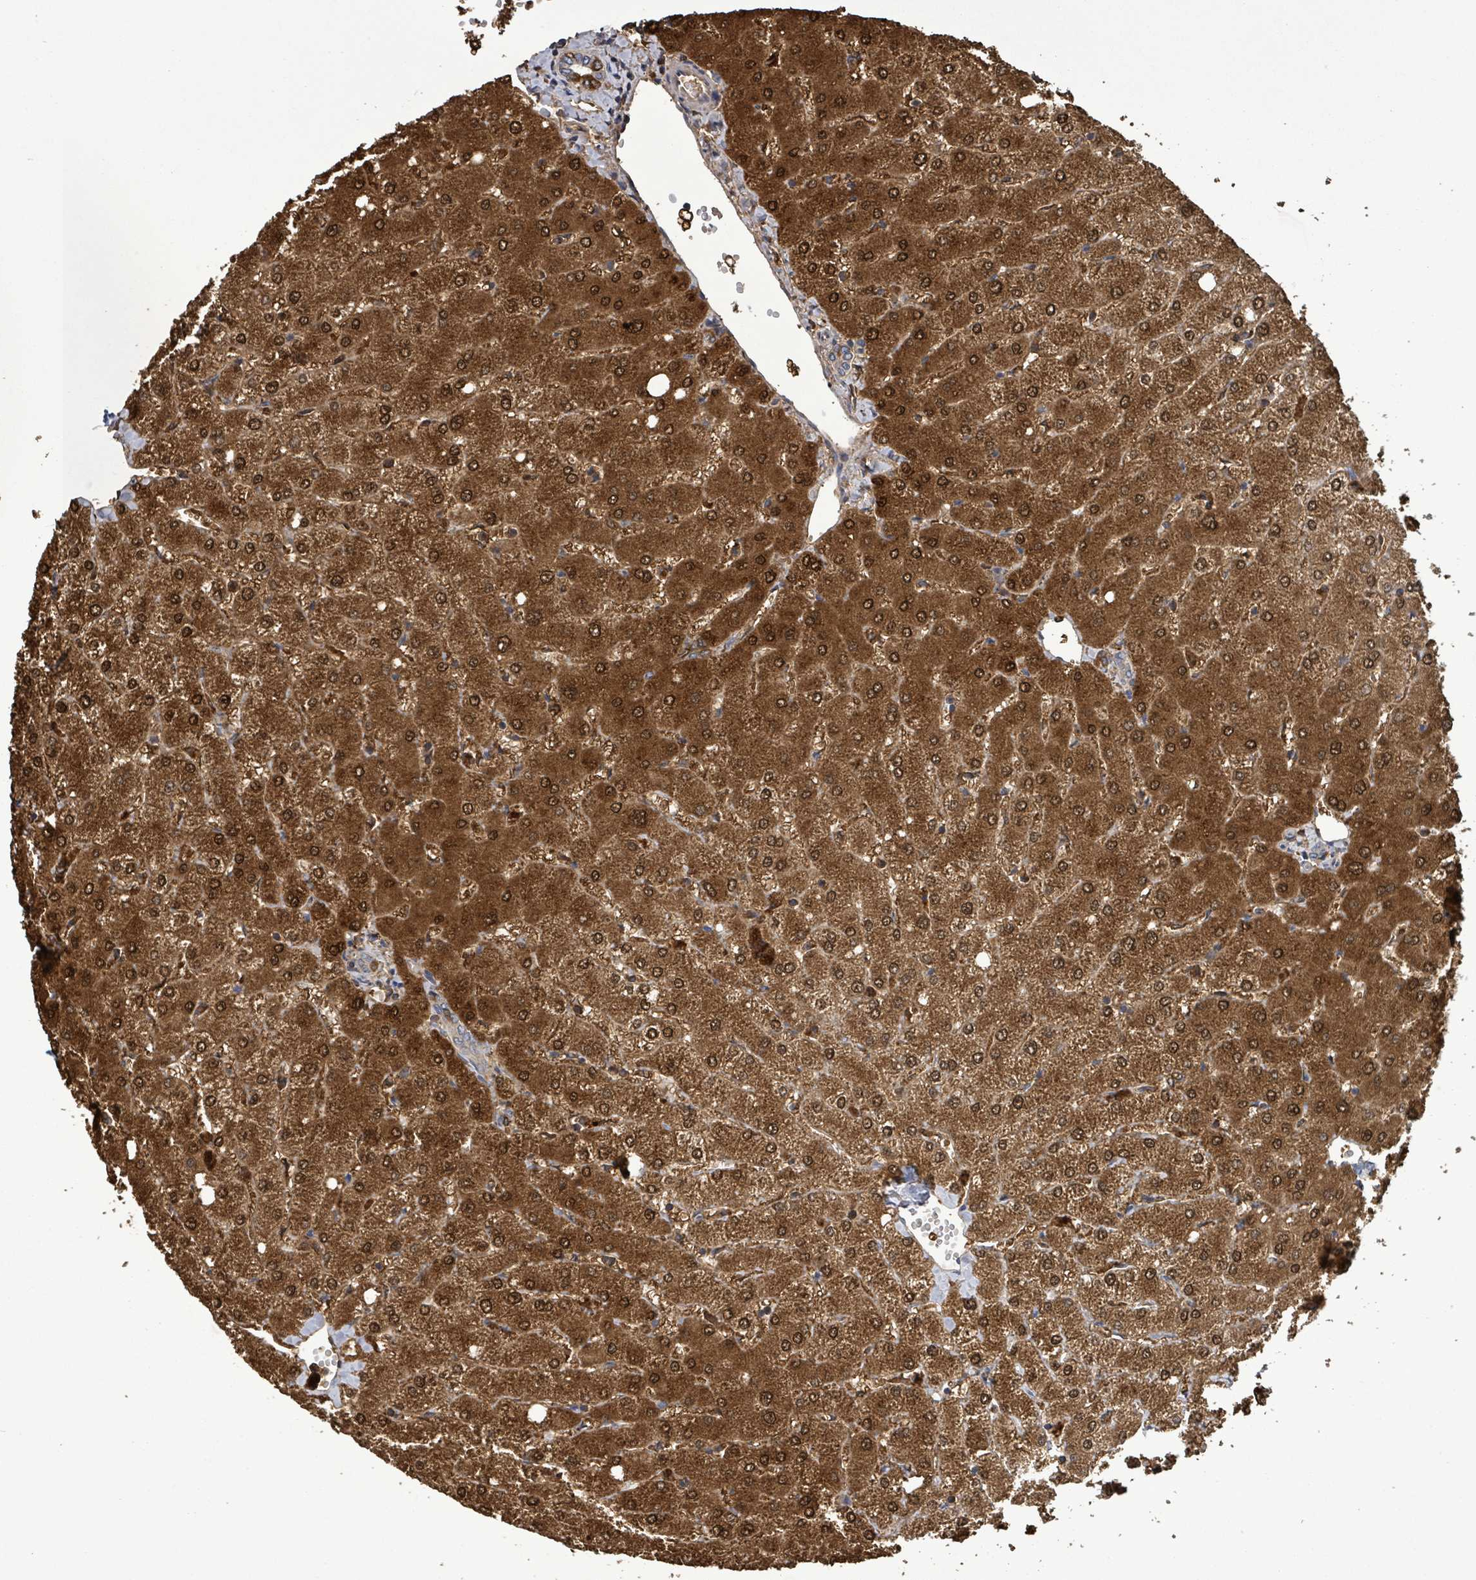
{"staining": {"intensity": "strong", "quantity": "25%-75%", "location": "cytoplasmic/membranous"}, "tissue": "liver", "cell_type": "Cholangiocytes", "image_type": "normal", "snomed": [{"axis": "morphology", "description": "Normal tissue, NOS"}, {"axis": "topography", "description": "Liver"}], "caption": "A photomicrograph of human liver stained for a protein reveals strong cytoplasmic/membranous brown staining in cholangiocytes. Using DAB (brown) and hematoxylin (blue) stains, captured at high magnification using brightfield microscopy.", "gene": "SERPINE3", "patient": {"sex": "female", "age": 54}}